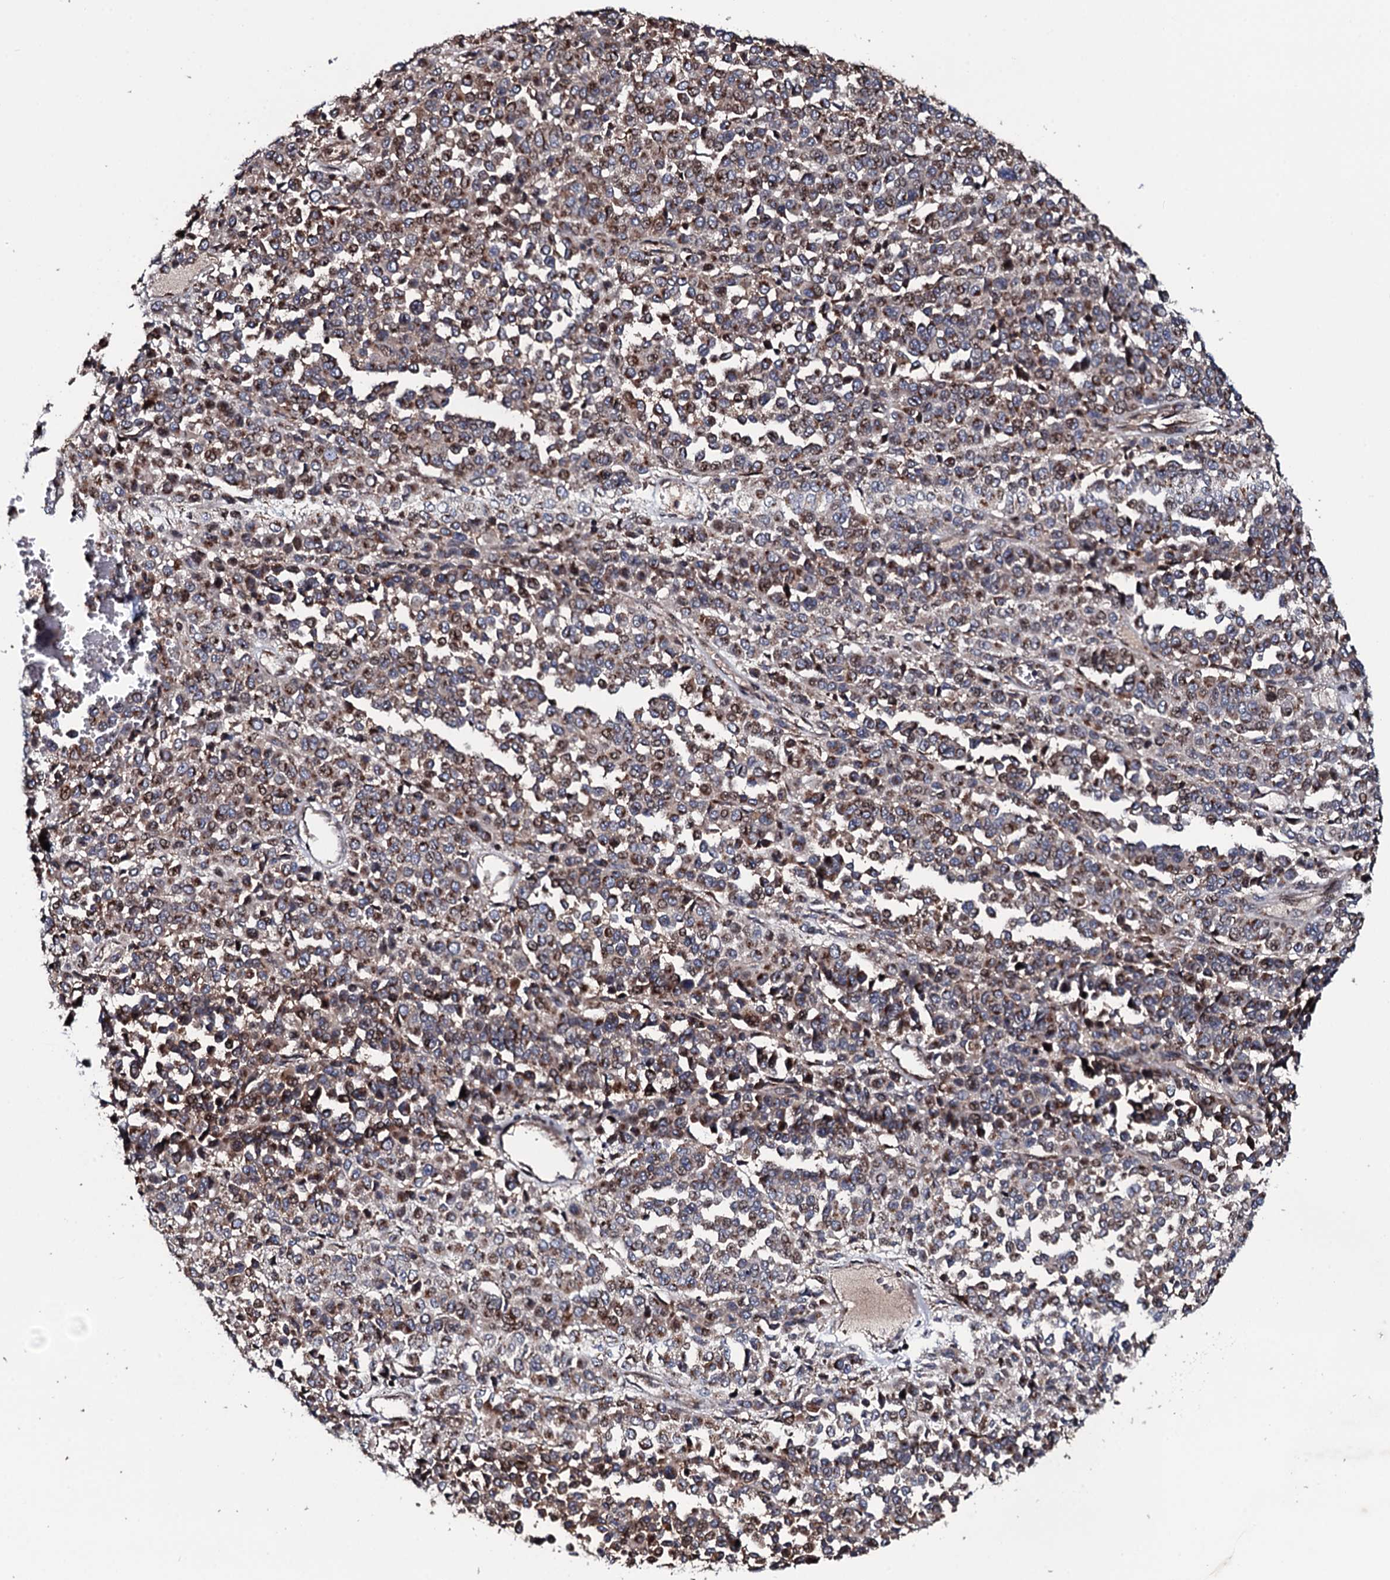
{"staining": {"intensity": "moderate", "quantity": "25%-75%", "location": "cytoplasmic/membranous,nuclear"}, "tissue": "melanoma", "cell_type": "Tumor cells", "image_type": "cancer", "snomed": [{"axis": "morphology", "description": "Malignant melanoma, Metastatic site"}, {"axis": "topography", "description": "Pancreas"}], "caption": "Immunohistochemistry (IHC) histopathology image of human melanoma stained for a protein (brown), which displays medium levels of moderate cytoplasmic/membranous and nuclear positivity in about 25%-75% of tumor cells.", "gene": "PLET1", "patient": {"sex": "female", "age": 30}}